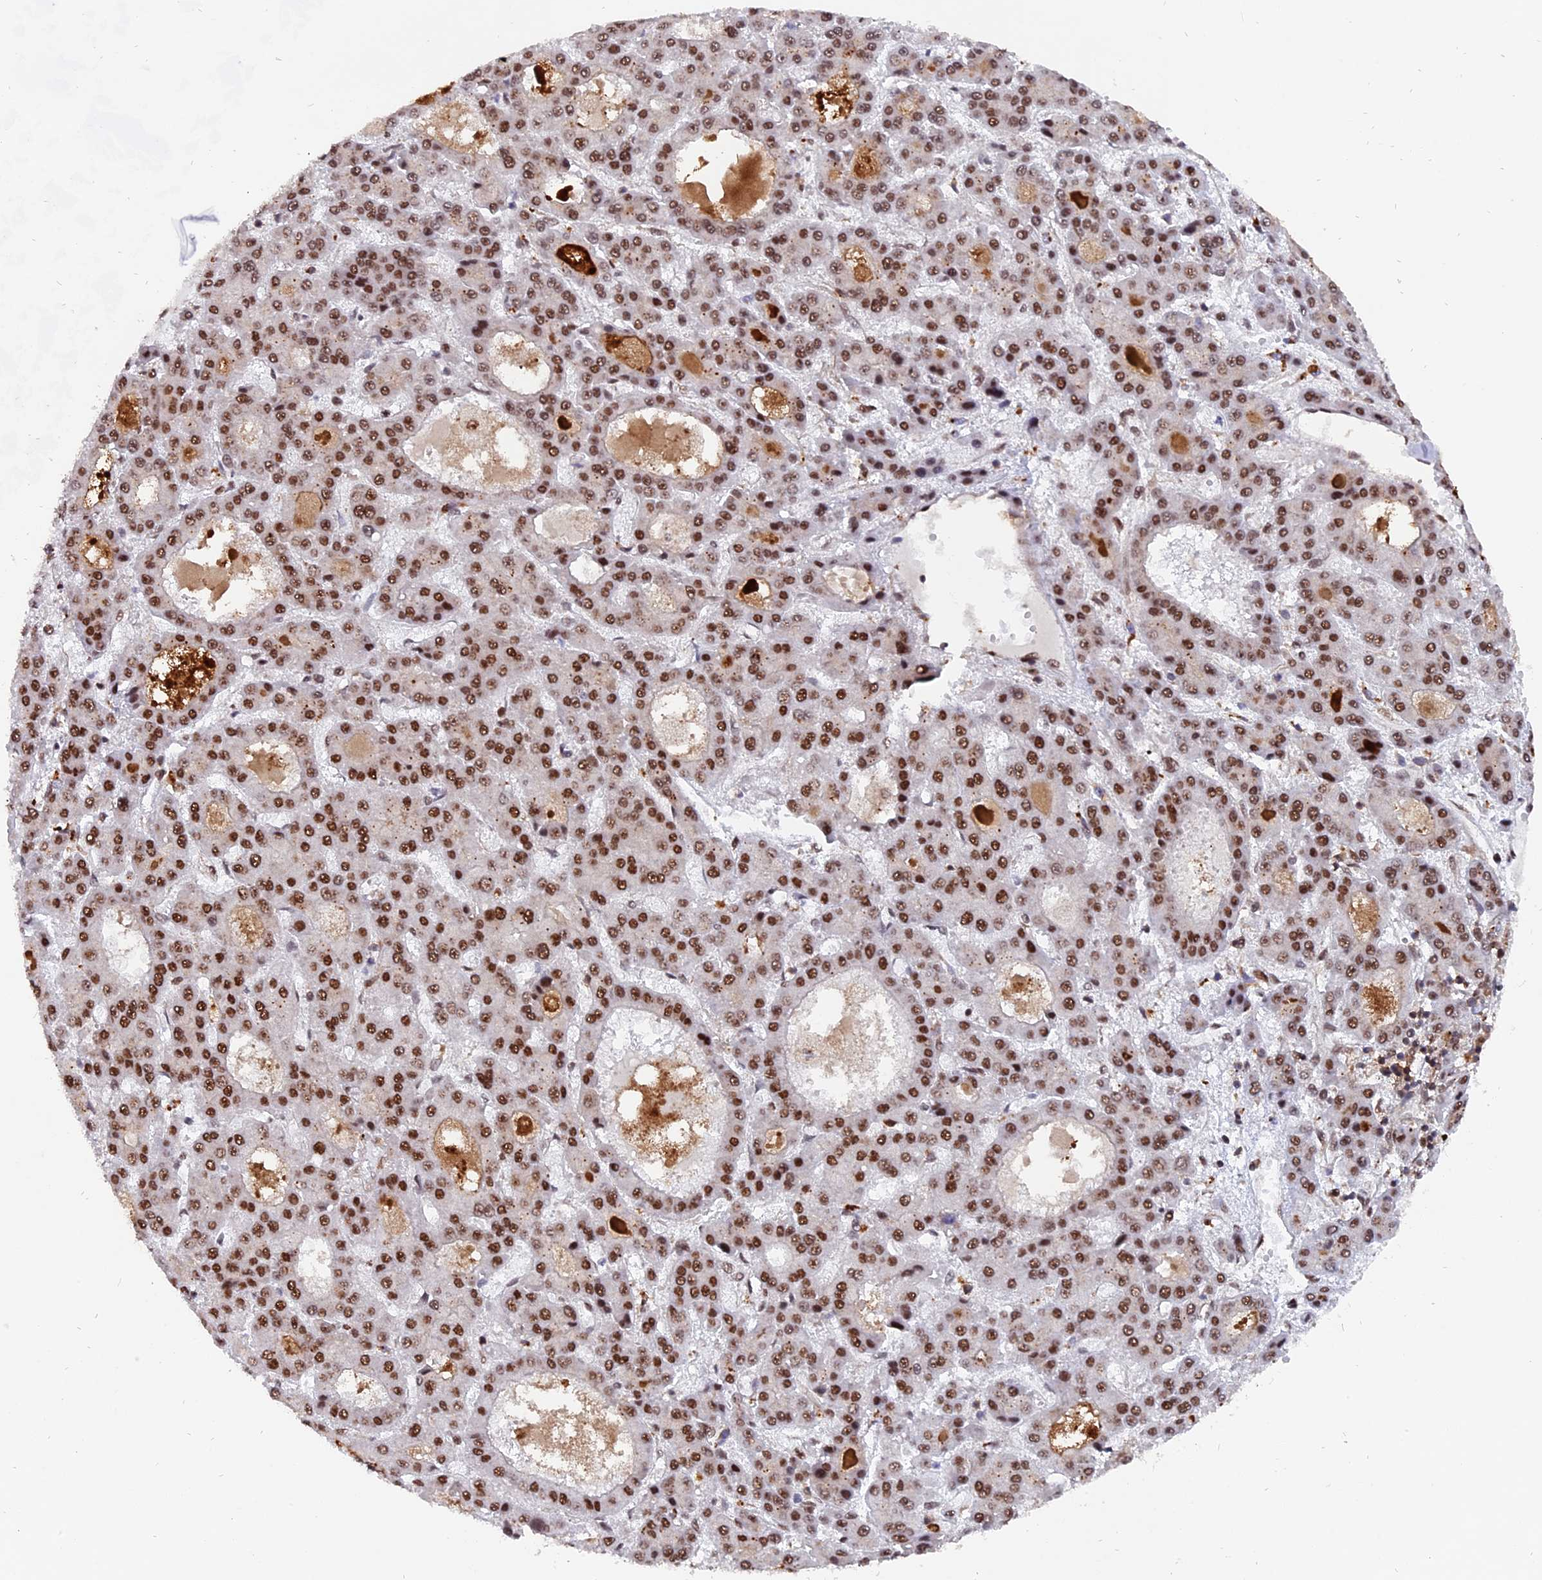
{"staining": {"intensity": "strong", "quantity": ">75%", "location": "nuclear"}, "tissue": "liver cancer", "cell_type": "Tumor cells", "image_type": "cancer", "snomed": [{"axis": "morphology", "description": "Carcinoma, Hepatocellular, NOS"}, {"axis": "topography", "description": "Liver"}], "caption": "A photomicrograph of liver hepatocellular carcinoma stained for a protein exhibits strong nuclear brown staining in tumor cells.", "gene": "RAMAC", "patient": {"sex": "male", "age": 70}}